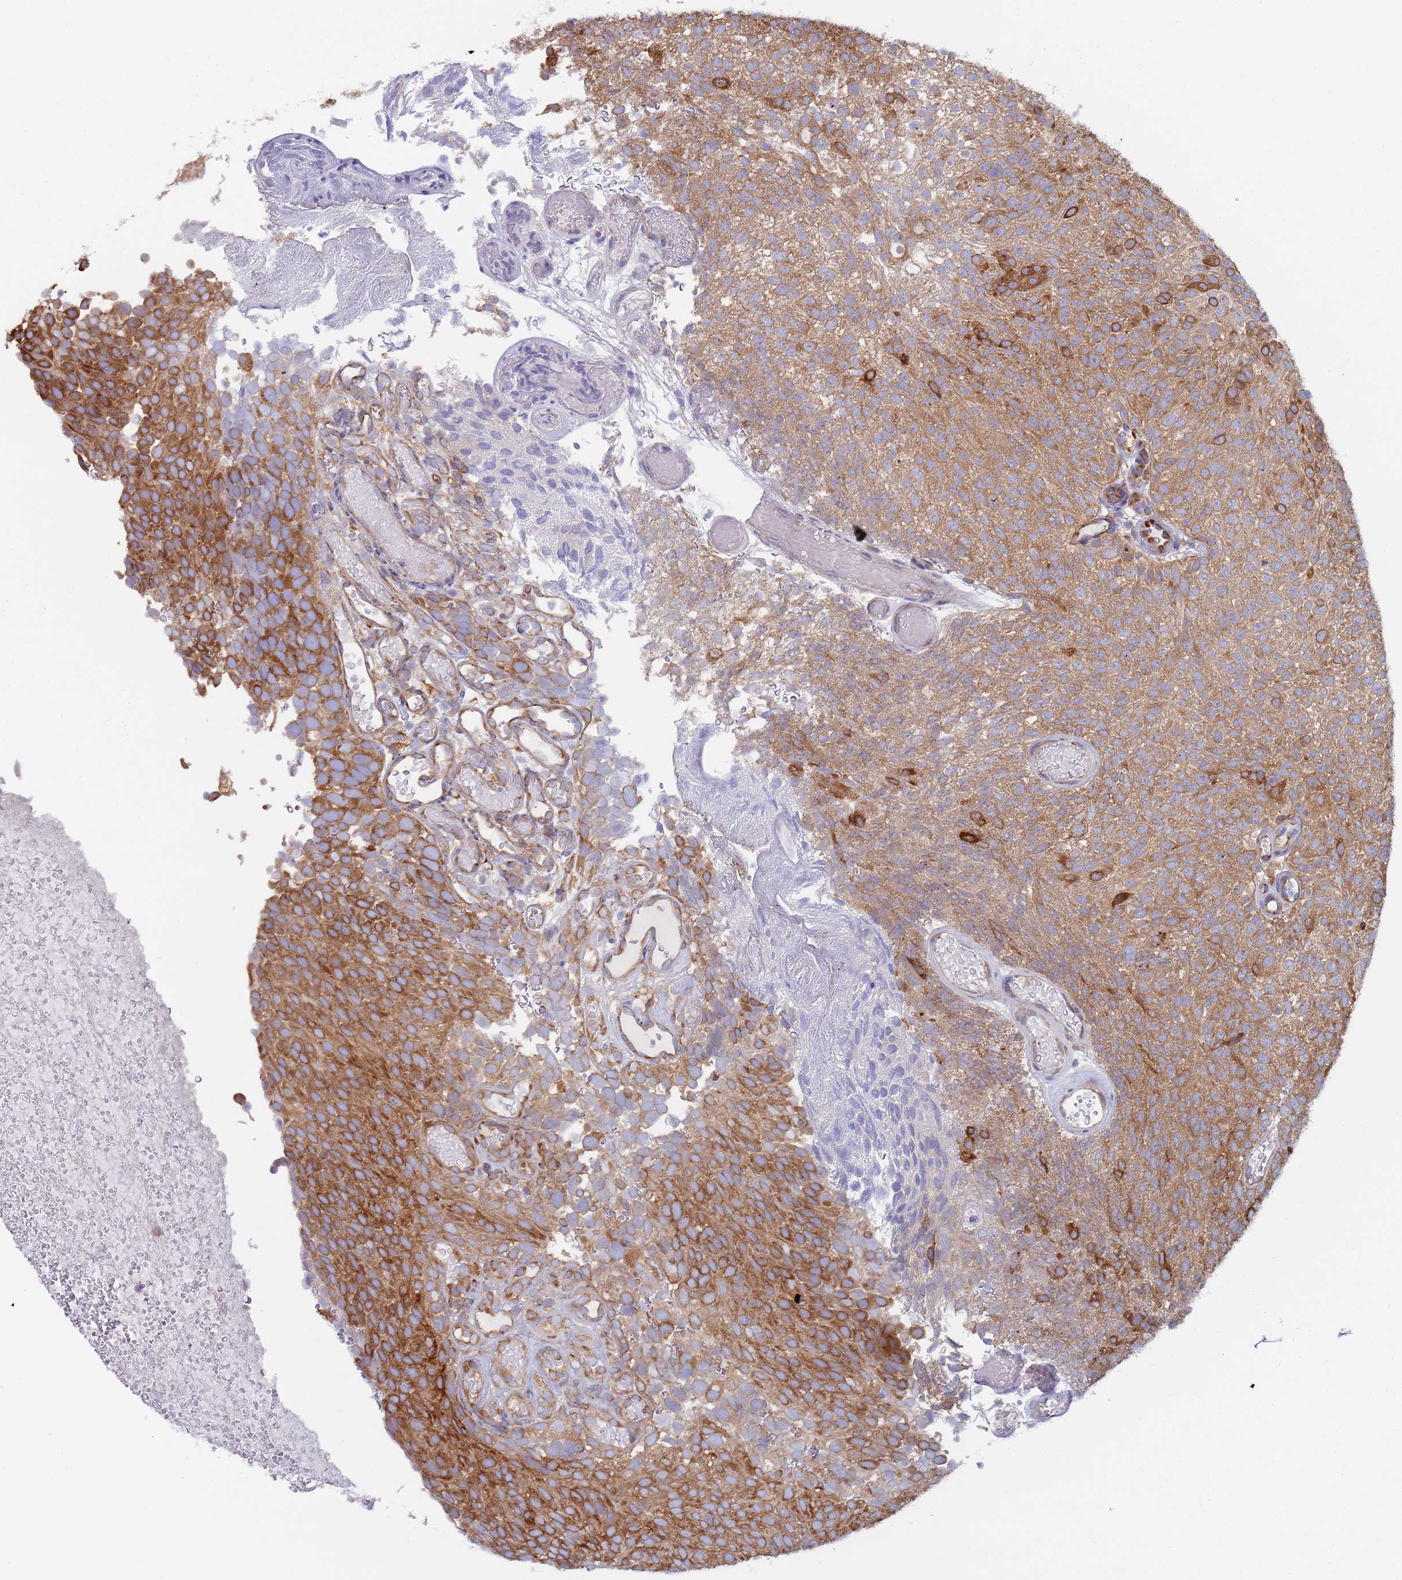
{"staining": {"intensity": "moderate", "quantity": ">75%", "location": "cytoplasmic/membranous"}, "tissue": "urothelial cancer", "cell_type": "Tumor cells", "image_type": "cancer", "snomed": [{"axis": "morphology", "description": "Urothelial carcinoma, Low grade"}, {"axis": "topography", "description": "Urinary bladder"}], "caption": "Tumor cells reveal medium levels of moderate cytoplasmic/membranous positivity in about >75% of cells in human urothelial cancer.", "gene": "ZNF844", "patient": {"sex": "male", "age": 78}}